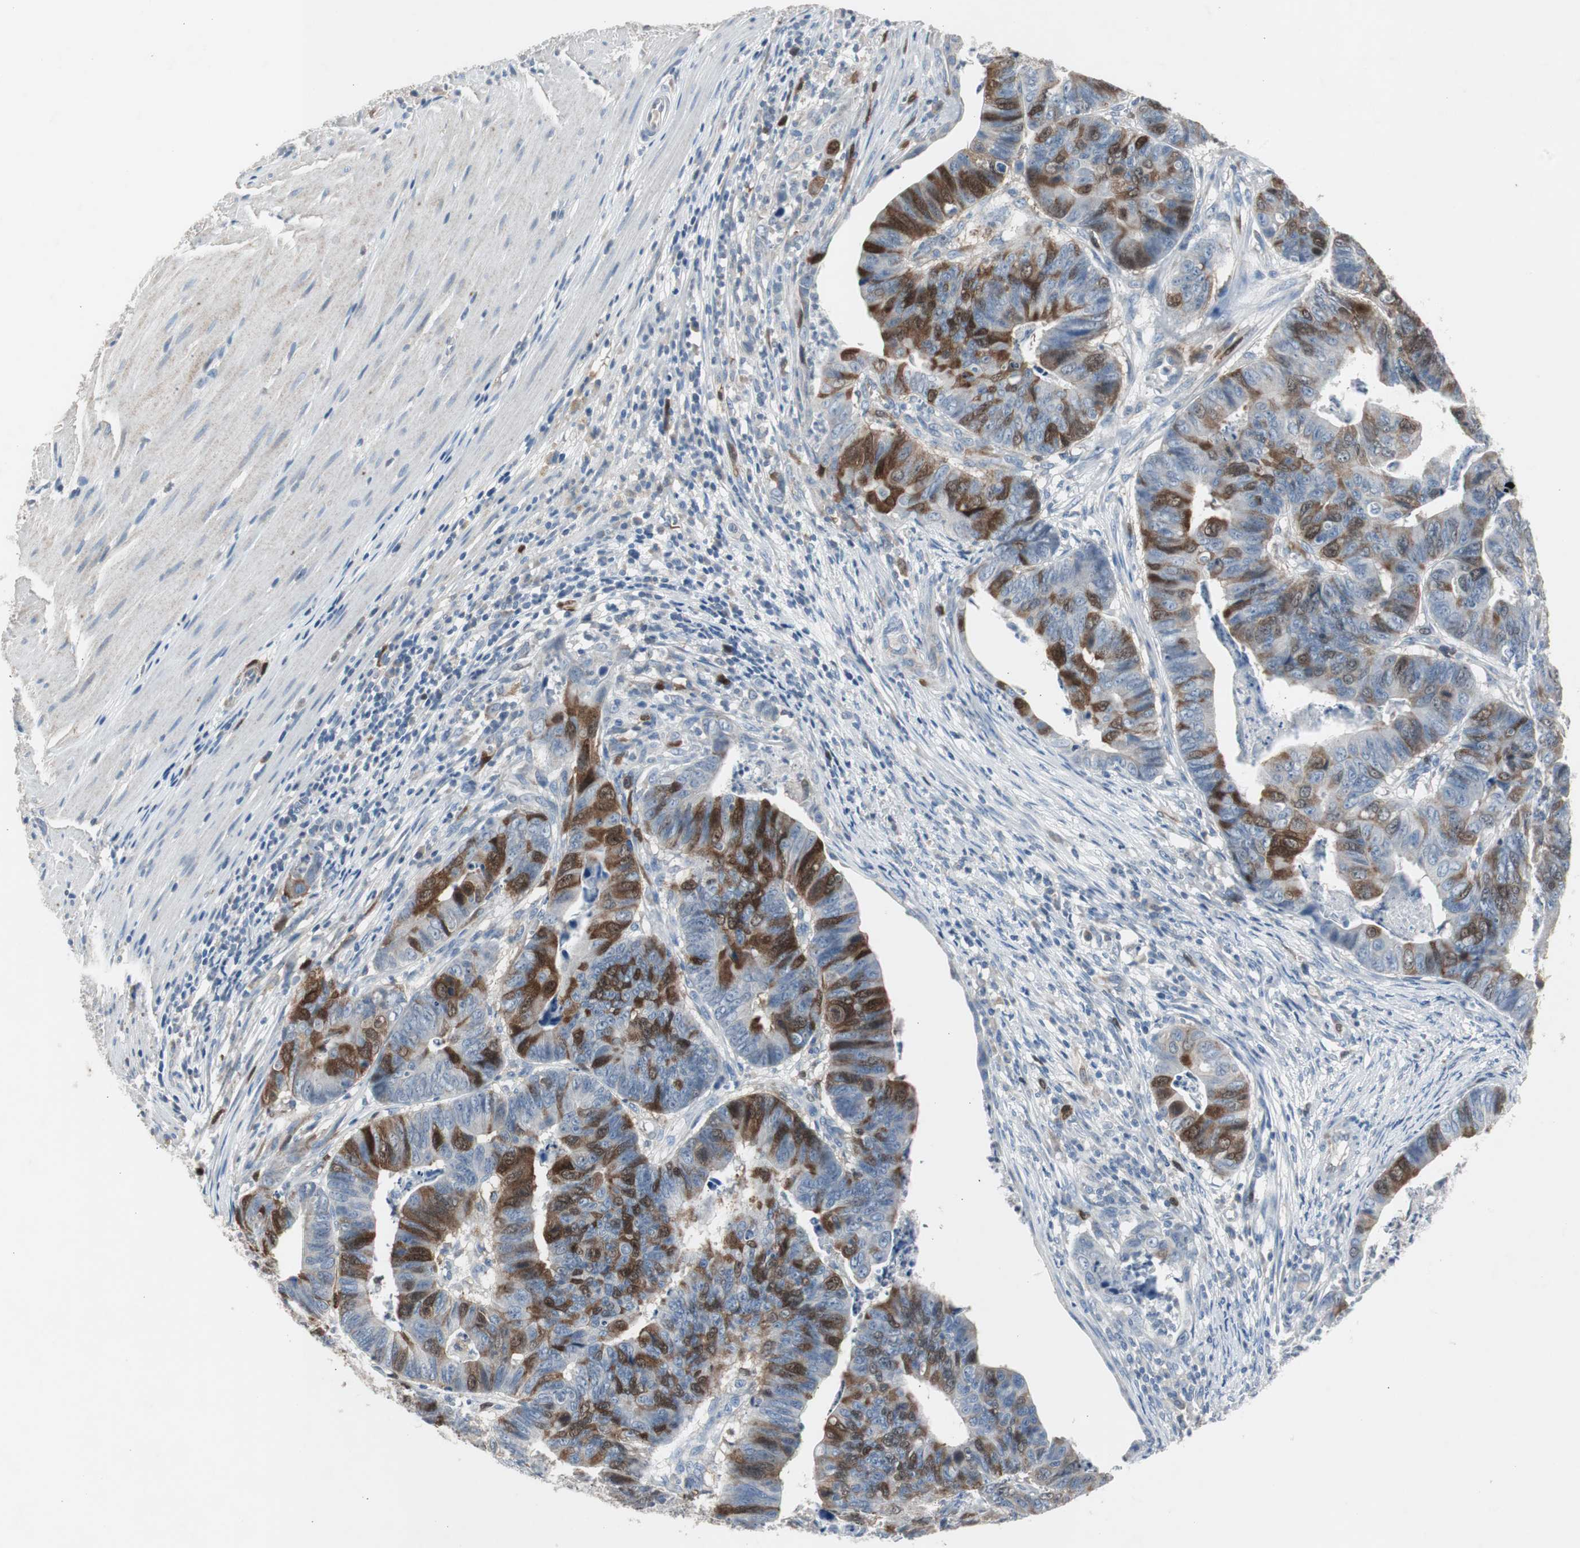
{"staining": {"intensity": "moderate", "quantity": "25%-75%", "location": "cytoplasmic/membranous"}, "tissue": "stomach cancer", "cell_type": "Tumor cells", "image_type": "cancer", "snomed": [{"axis": "morphology", "description": "Adenocarcinoma, NOS"}, {"axis": "topography", "description": "Stomach, lower"}], "caption": "DAB (3,3'-diaminobenzidine) immunohistochemical staining of adenocarcinoma (stomach) exhibits moderate cytoplasmic/membranous protein expression in about 25%-75% of tumor cells. (Brightfield microscopy of DAB IHC at high magnification).", "gene": "TK1", "patient": {"sex": "male", "age": 77}}